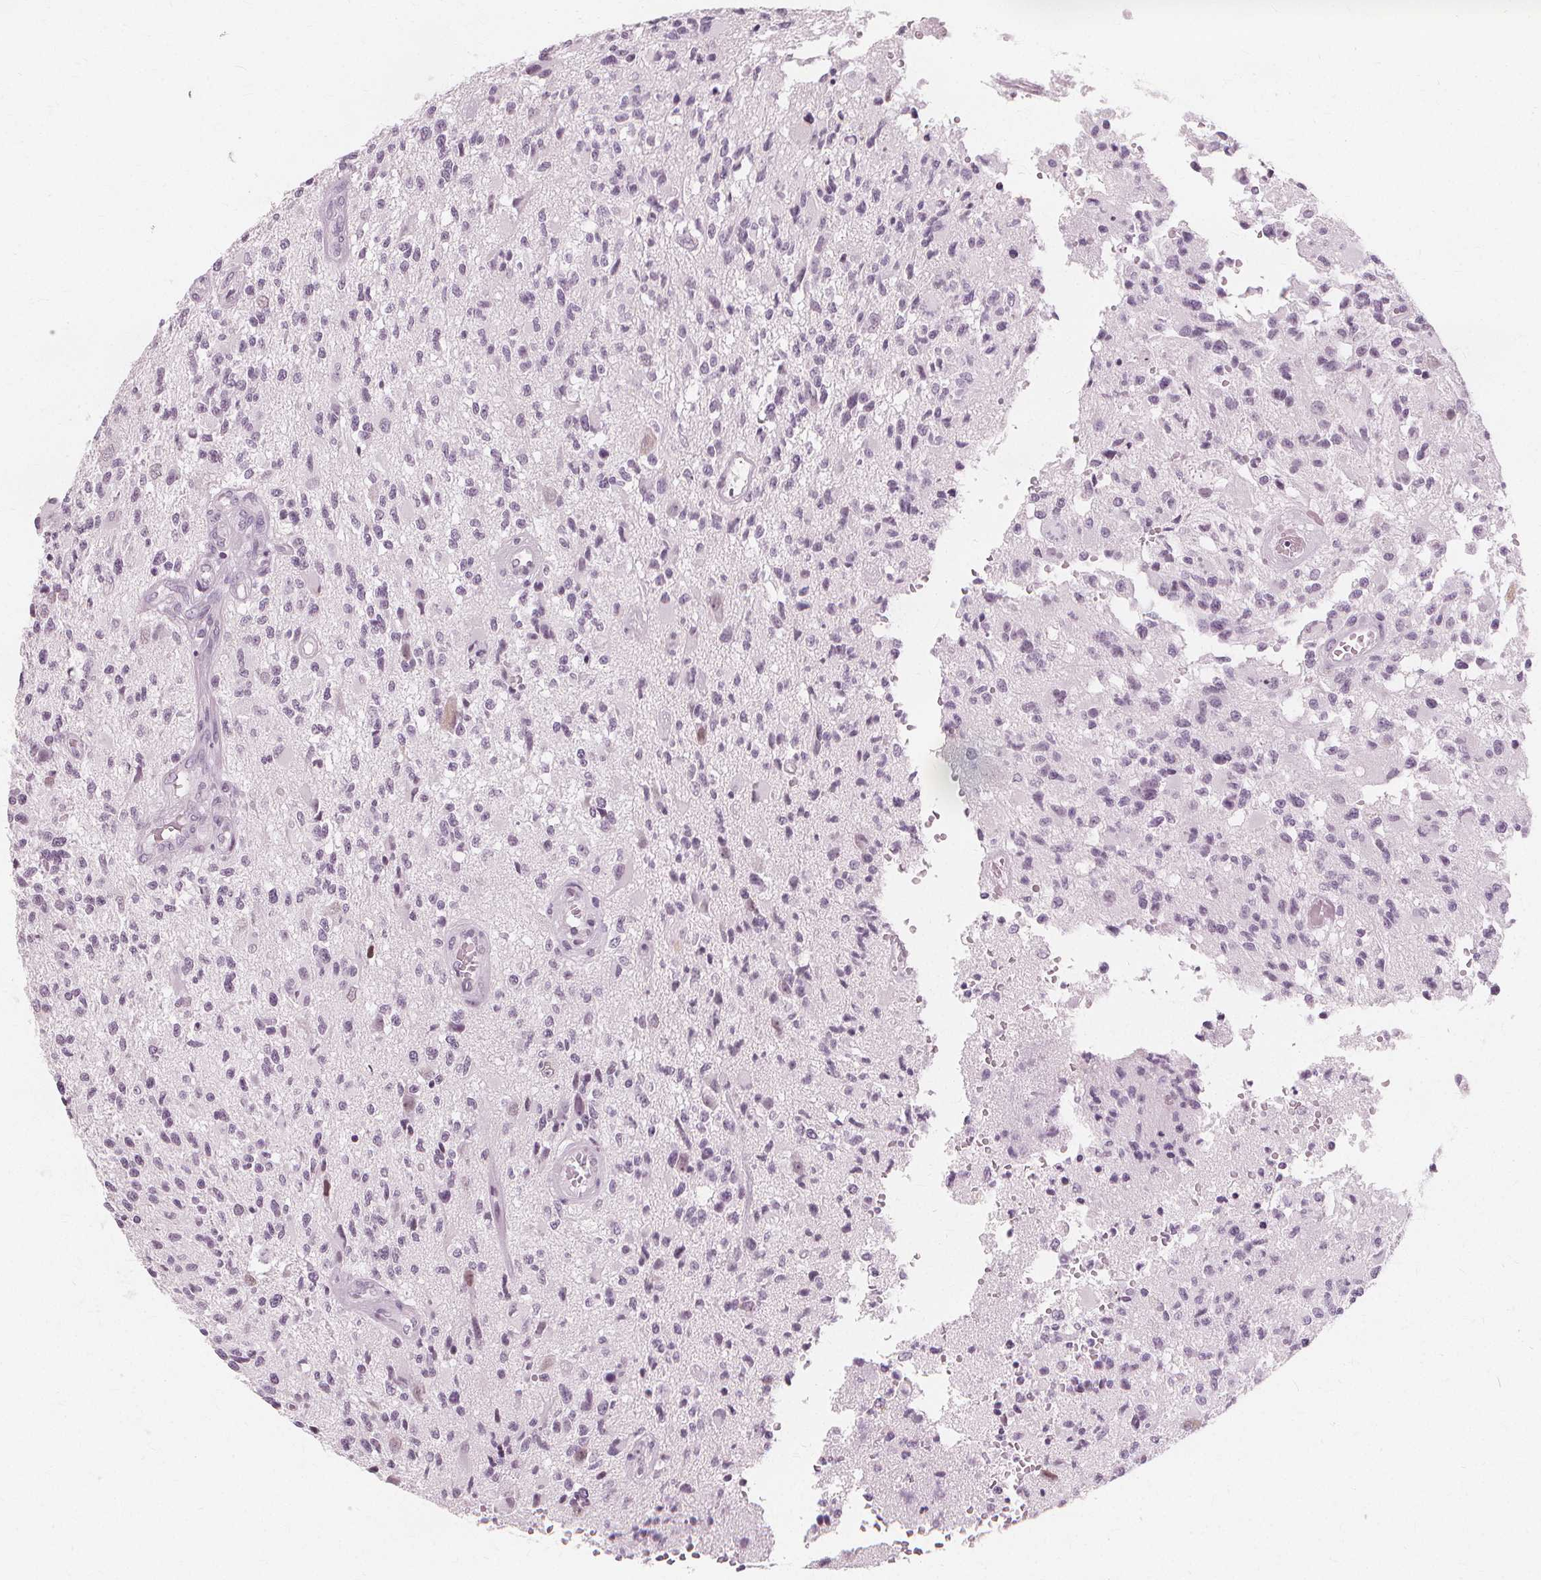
{"staining": {"intensity": "negative", "quantity": "none", "location": "none"}, "tissue": "glioma", "cell_type": "Tumor cells", "image_type": "cancer", "snomed": [{"axis": "morphology", "description": "Glioma, malignant, High grade"}, {"axis": "topography", "description": "Brain"}], "caption": "Glioma was stained to show a protein in brown. There is no significant positivity in tumor cells.", "gene": "NXPE1", "patient": {"sex": "female", "age": 63}}